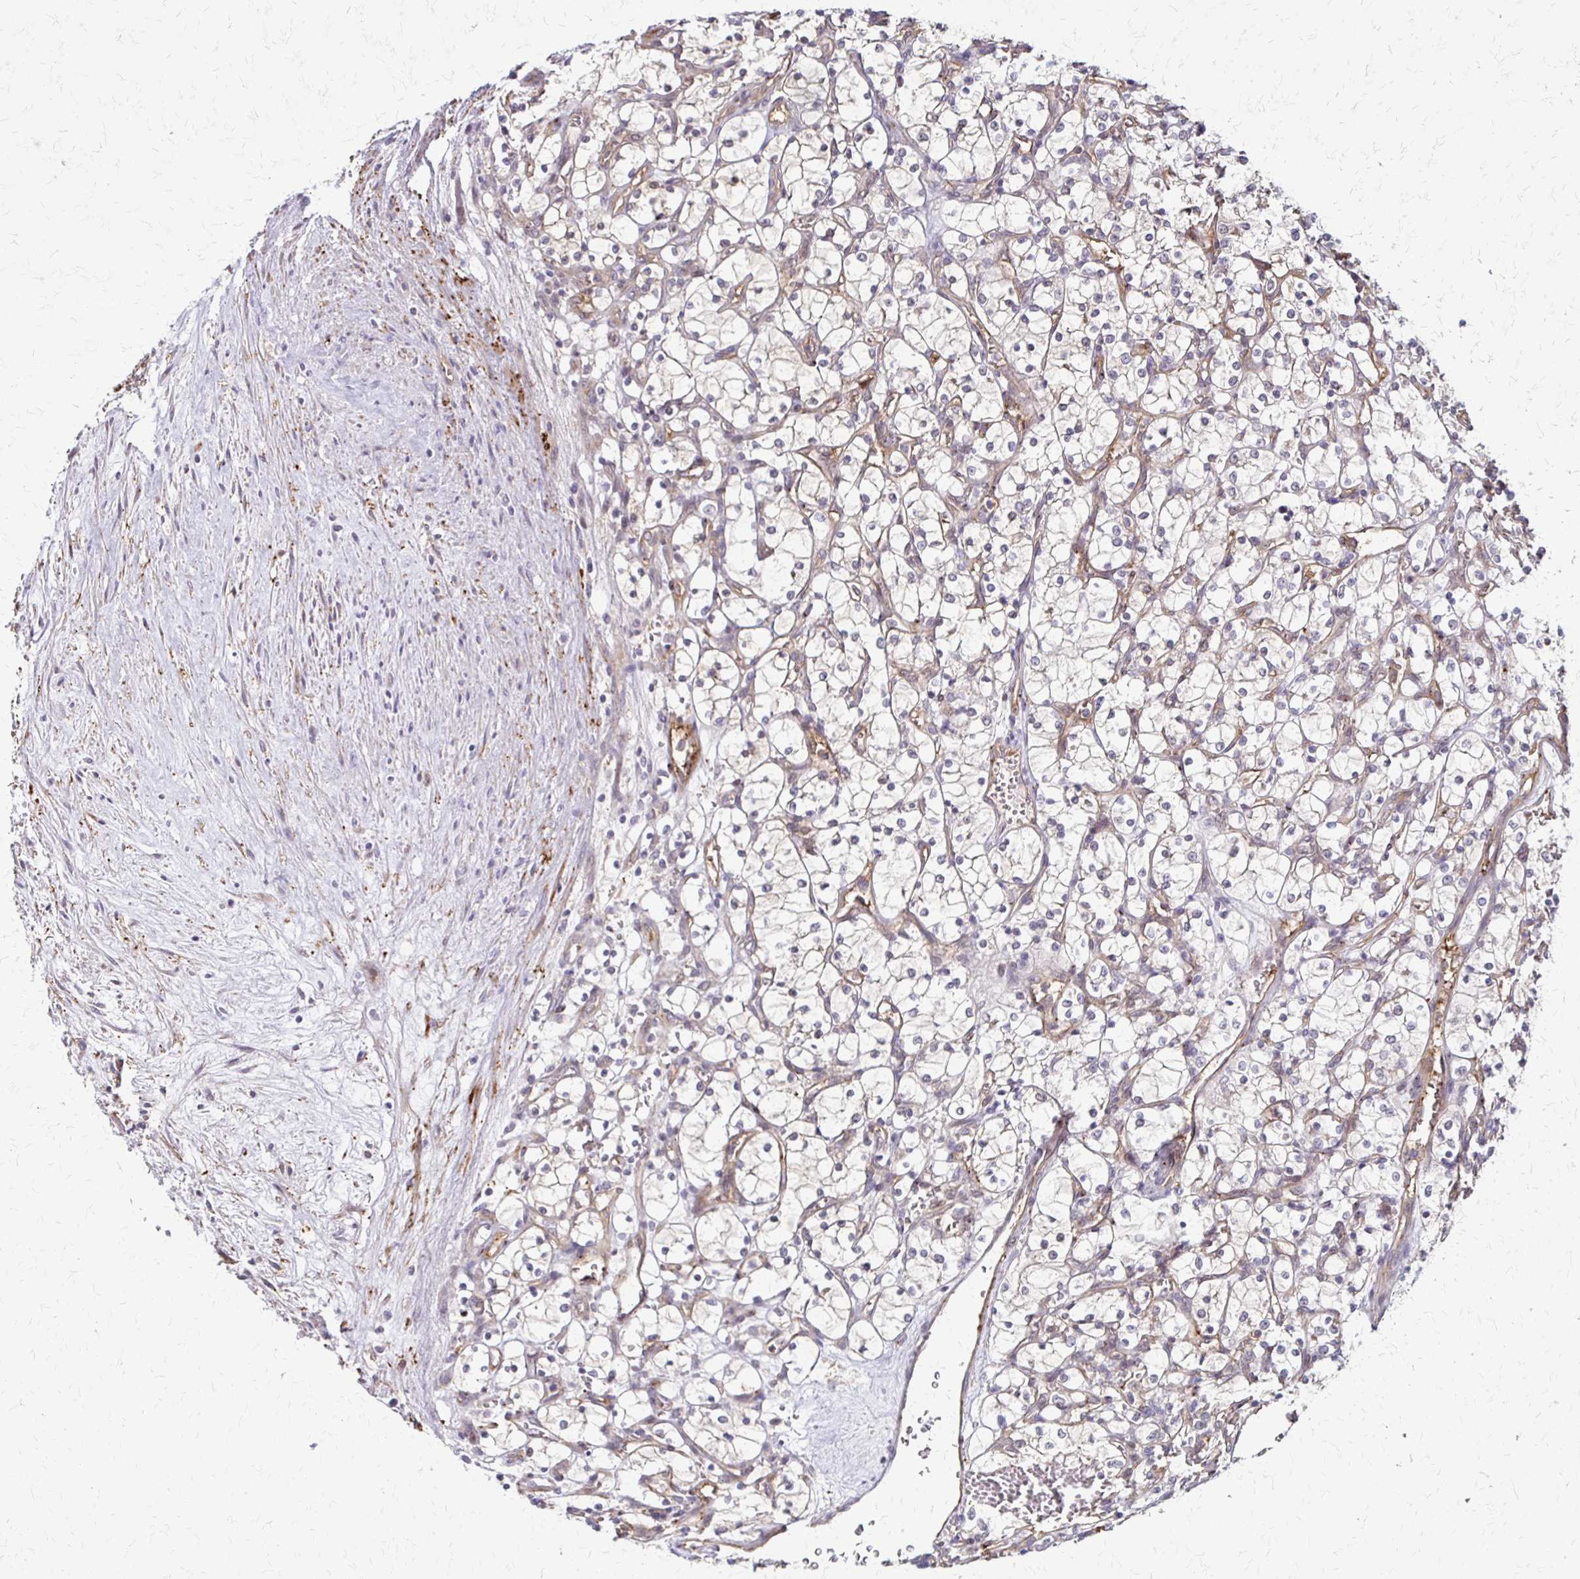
{"staining": {"intensity": "negative", "quantity": "none", "location": "none"}, "tissue": "renal cancer", "cell_type": "Tumor cells", "image_type": "cancer", "snomed": [{"axis": "morphology", "description": "Adenocarcinoma, NOS"}, {"axis": "topography", "description": "Kidney"}], "caption": "A micrograph of renal cancer (adenocarcinoma) stained for a protein exhibits no brown staining in tumor cells.", "gene": "CFL2", "patient": {"sex": "female", "age": 69}}